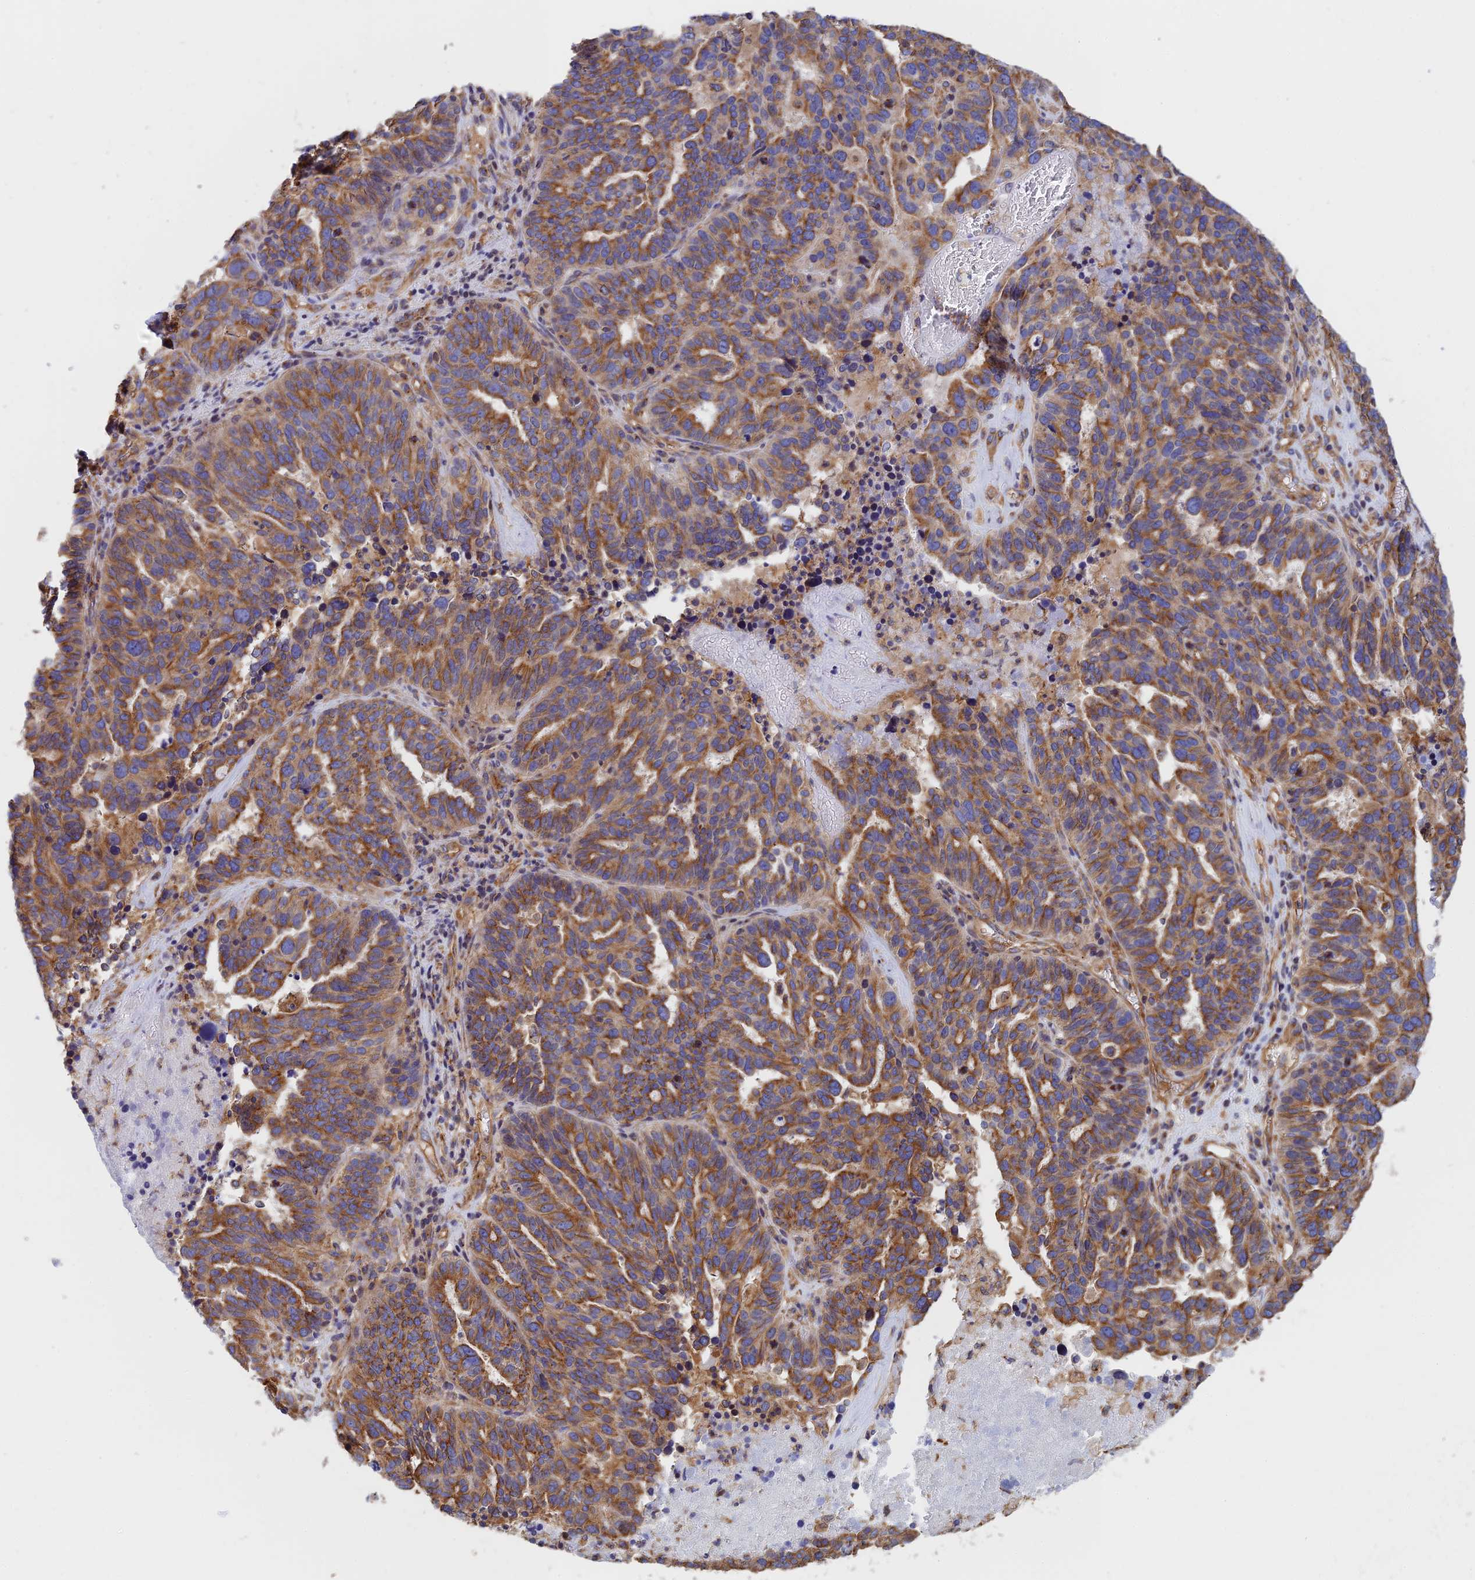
{"staining": {"intensity": "moderate", "quantity": ">75%", "location": "cytoplasmic/membranous"}, "tissue": "ovarian cancer", "cell_type": "Tumor cells", "image_type": "cancer", "snomed": [{"axis": "morphology", "description": "Cystadenocarcinoma, serous, NOS"}, {"axis": "topography", "description": "Ovary"}], "caption": "Moderate cytoplasmic/membranous staining for a protein is appreciated in approximately >75% of tumor cells of ovarian serous cystadenocarcinoma using immunohistochemistry.", "gene": "DCTN2", "patient": {"sex": "female", "age": 59}}